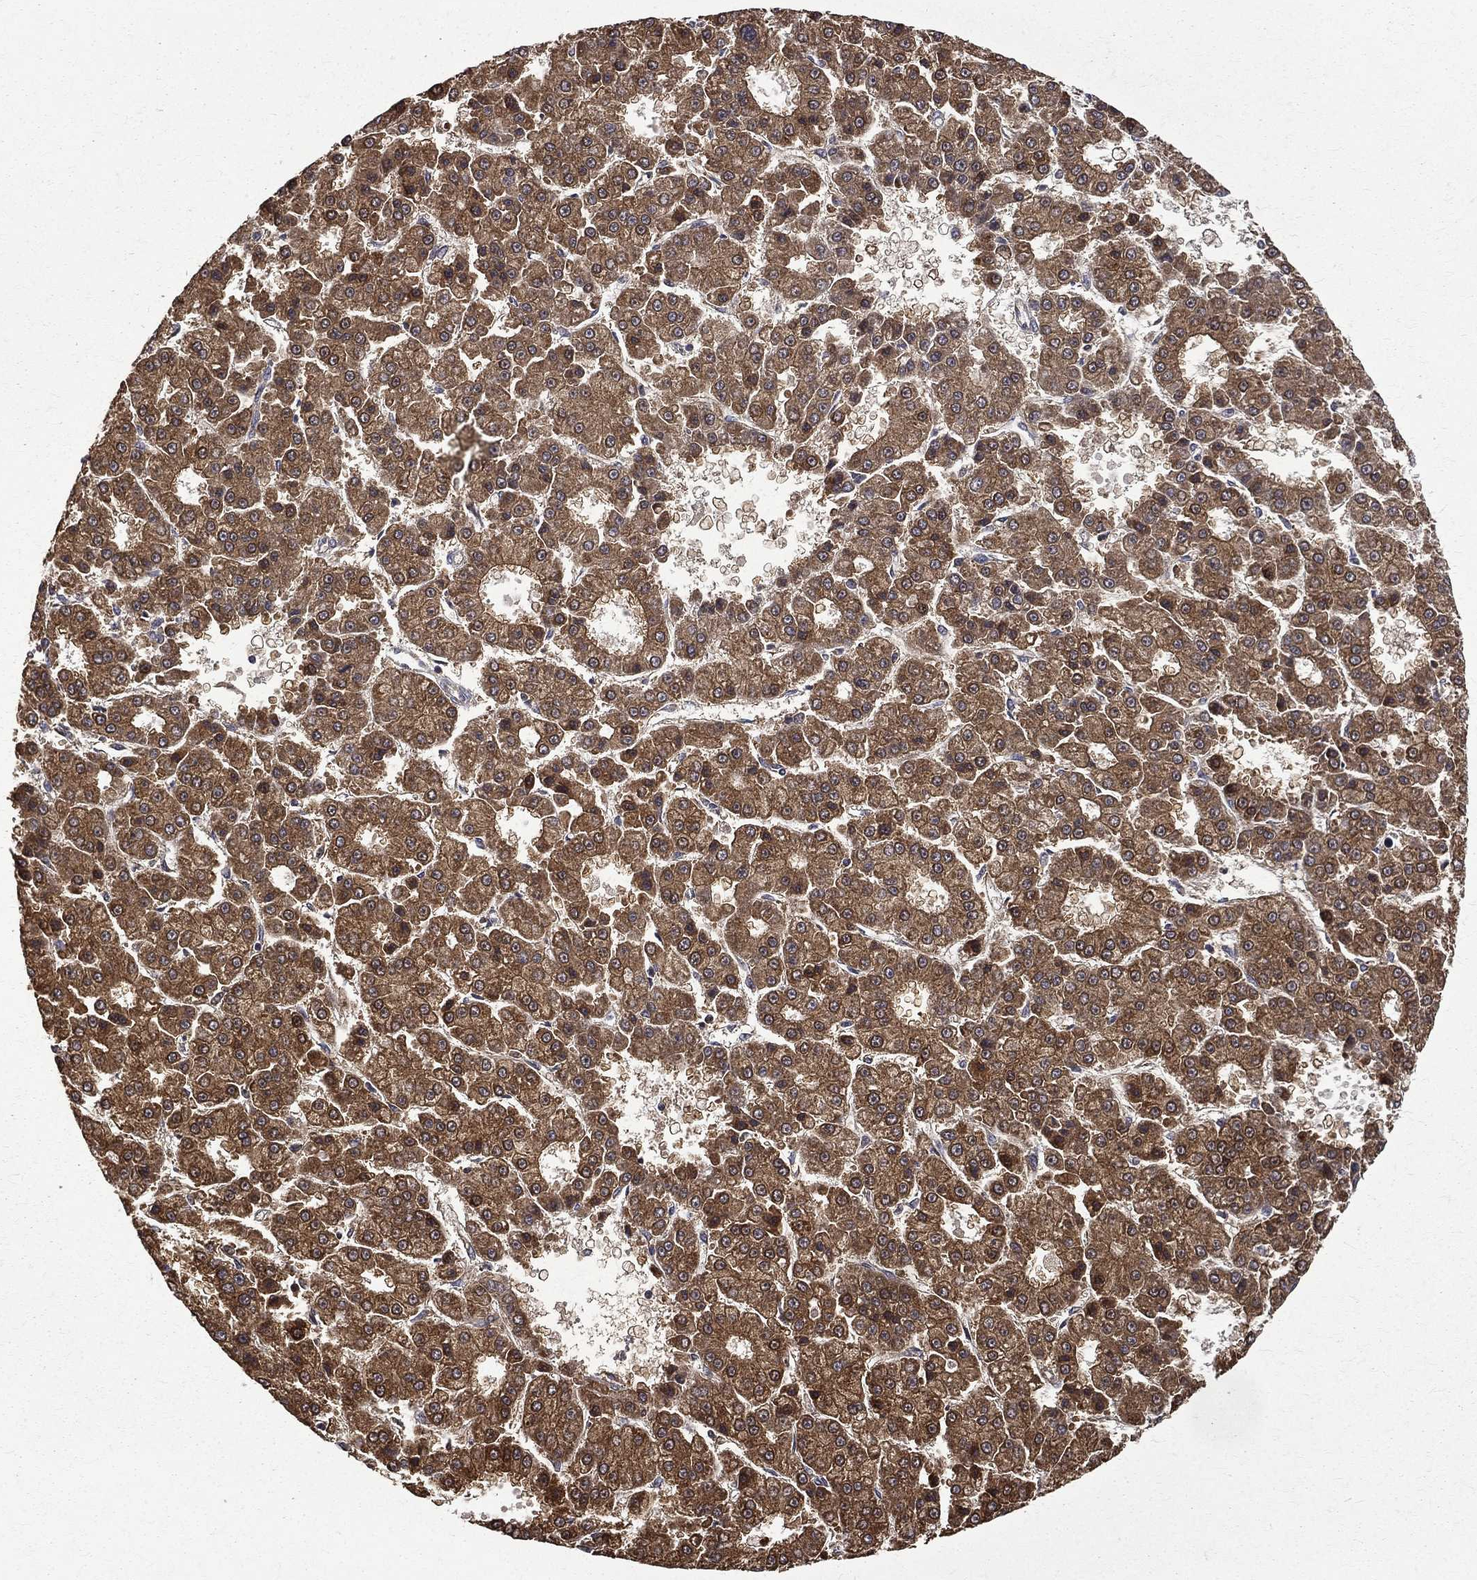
{"staining": {"intensity": "moderate", "quantity": ">75%", "location": "cytoplasmic/membranous"}, "tissue": "liver cancer", "cell_type": "Tumor cells", "image_type": "cancer", "snomed": [{"axis": "morphology", "description": "Carcinoma, Hepatocellular, NOS"}, {"axis": "topography", "description": "Liver"}], "caption": "Protein analysis of liver cancer tissue reveals moderate cytoplasmic/membranous staining in approximately >75% of tumor cells.", "gene": "RPGR", "patient": {"sex": "male", "age": 70}}